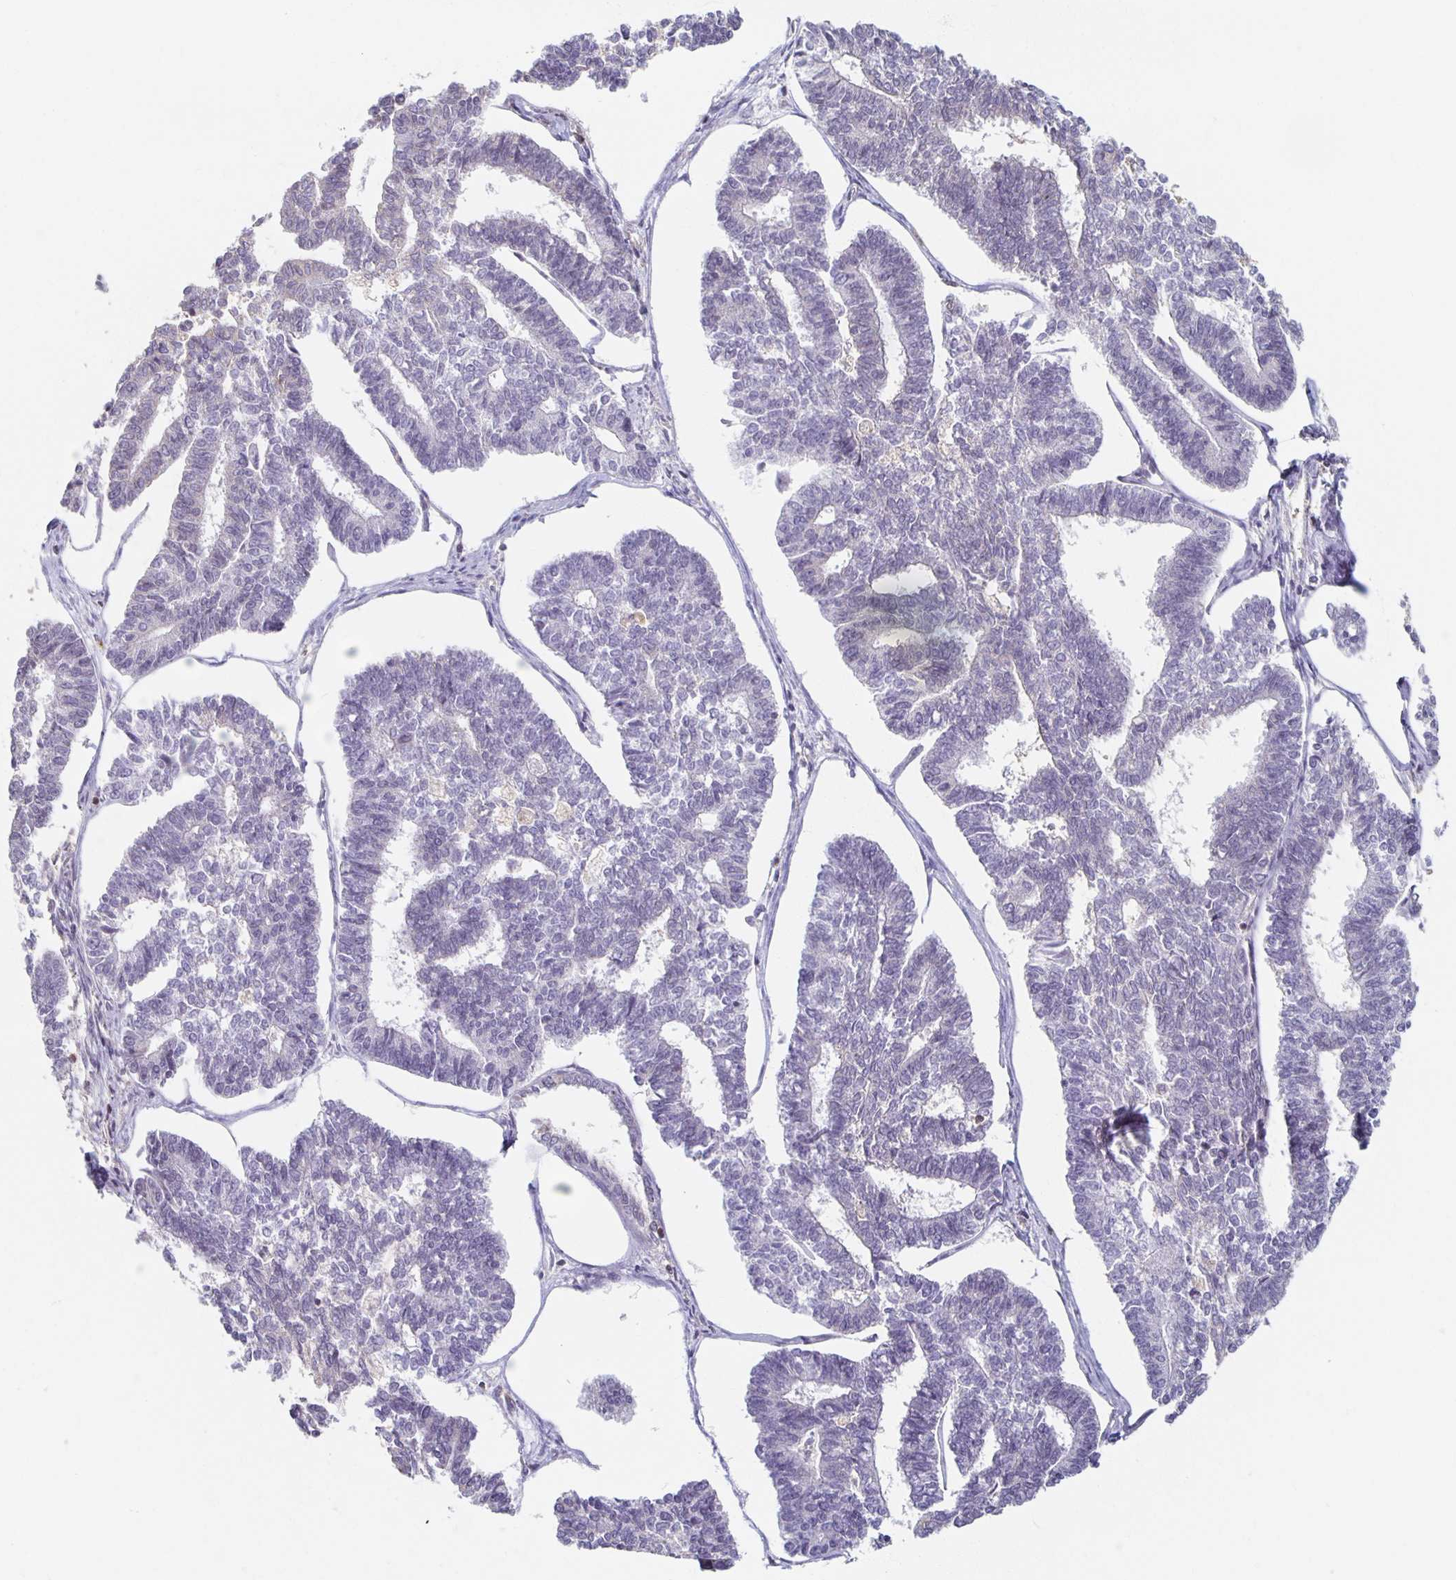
{"staining": {"intensity": "negative", "quantity": "none", "location": "none"}, "tissue": "endometrial cancer", "cell_type": "Tumor cells", "image_type": "cancer", "snomed": [{"axis": "morphology", "description": "Adenocarcinoma, NOS"}, {"axis": "topography", "description": "Endometrium"}], "caption": "This is an immunohistochemistry image of human endometrial cancer. There is no expression in tumor cells.", "gene": "ZNF692", "patient": {"sex": "female", "age": 70}}